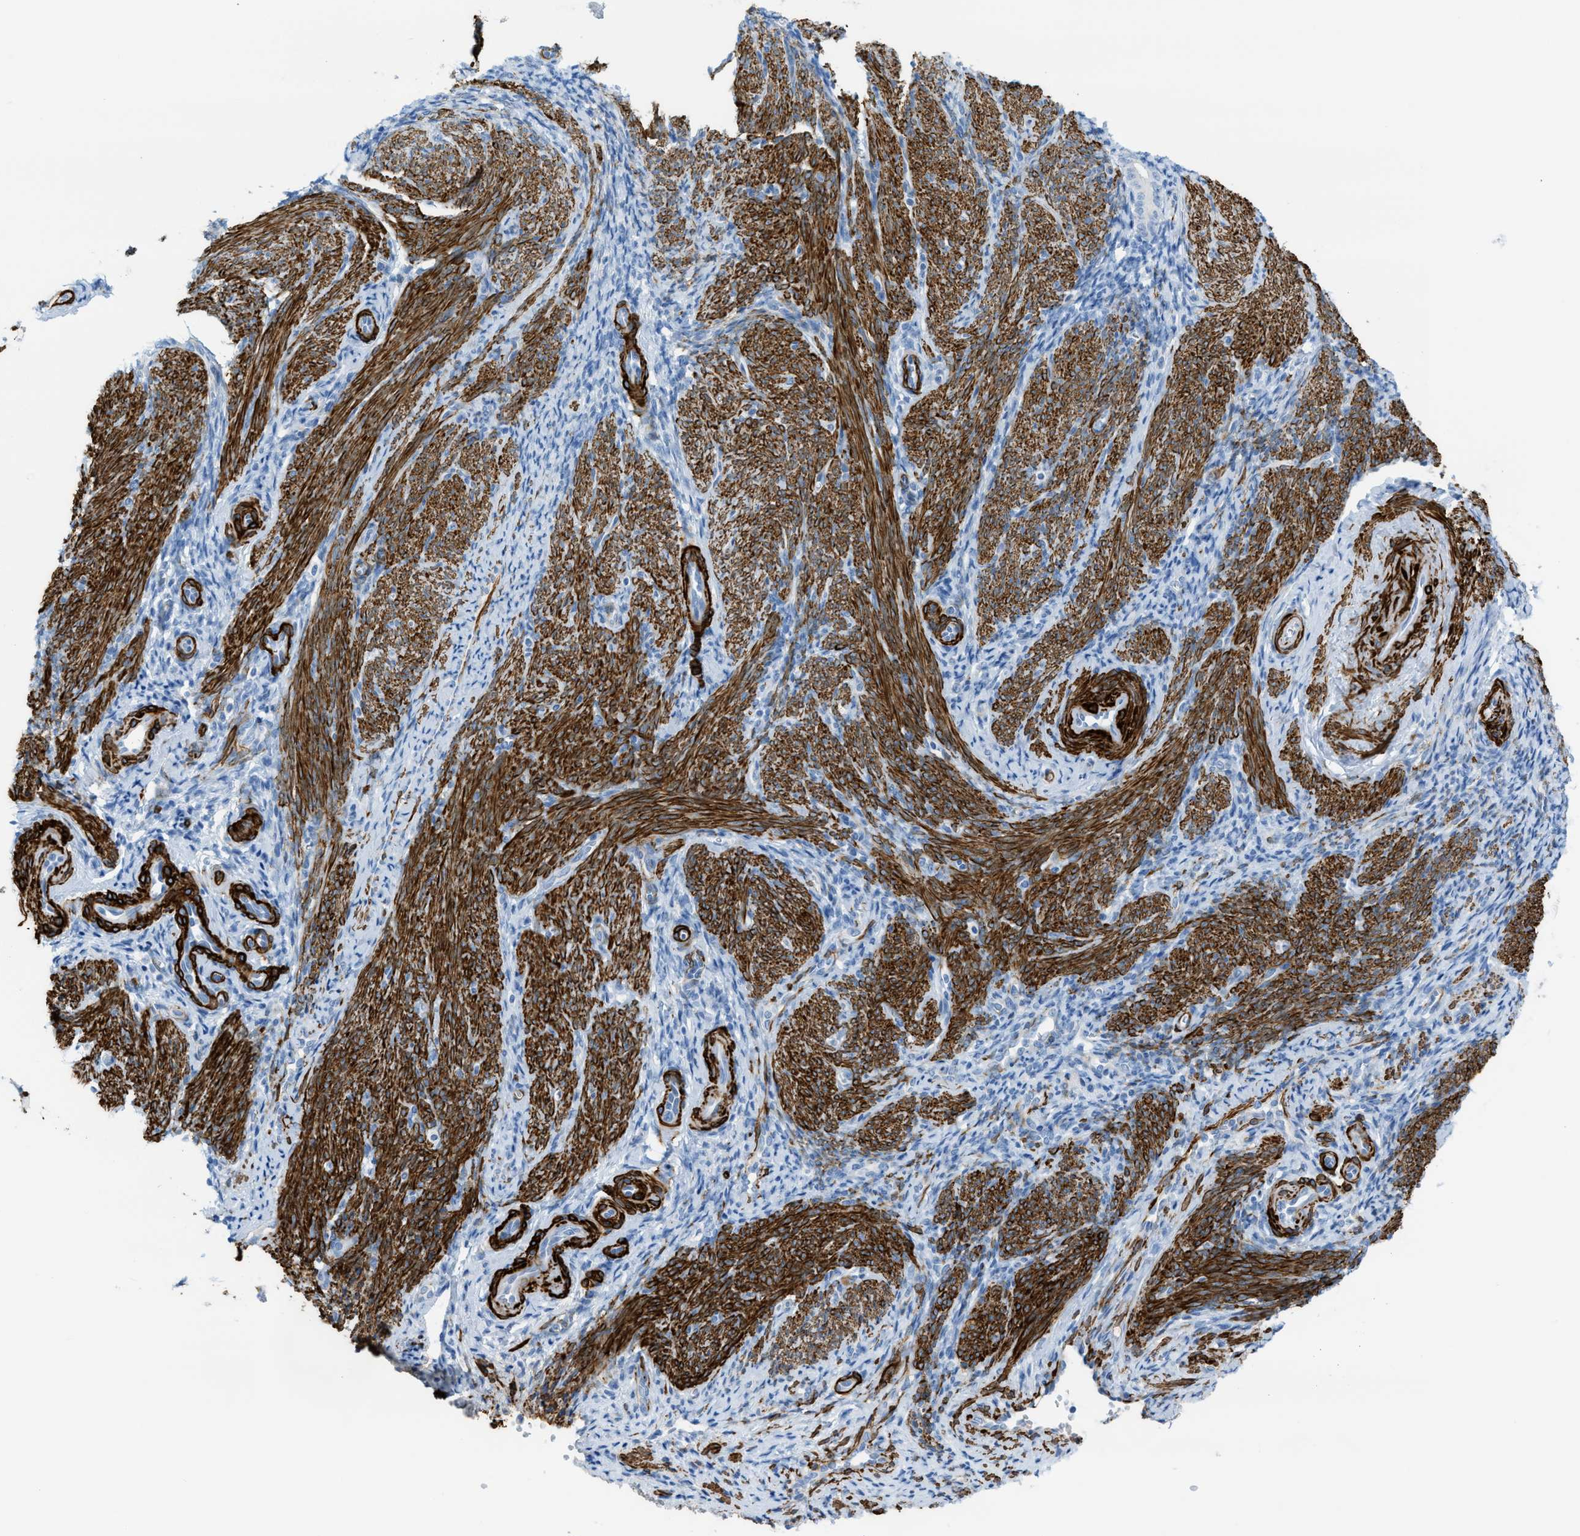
{"staining": {"intensity": "negative", "quantity": "none", "location": "none"}, "tissue": "endometrium", "cell_type": "Cells in endometrial stroma", "image_type": "normal", "snomed": [{"axis": "morphology", "description": "Normal tissue, NOS"}, {"axis": "topography", "description": "Endometrium"}], "caption": "Cells in endometrial stroma are negative for brown protein staining in benign endometrium. (DAB immunohistochemistry (IHC) with hematoxylin counter stain).", "gene": "MYH11", "patient": {"sex": "female", "age": 50}}